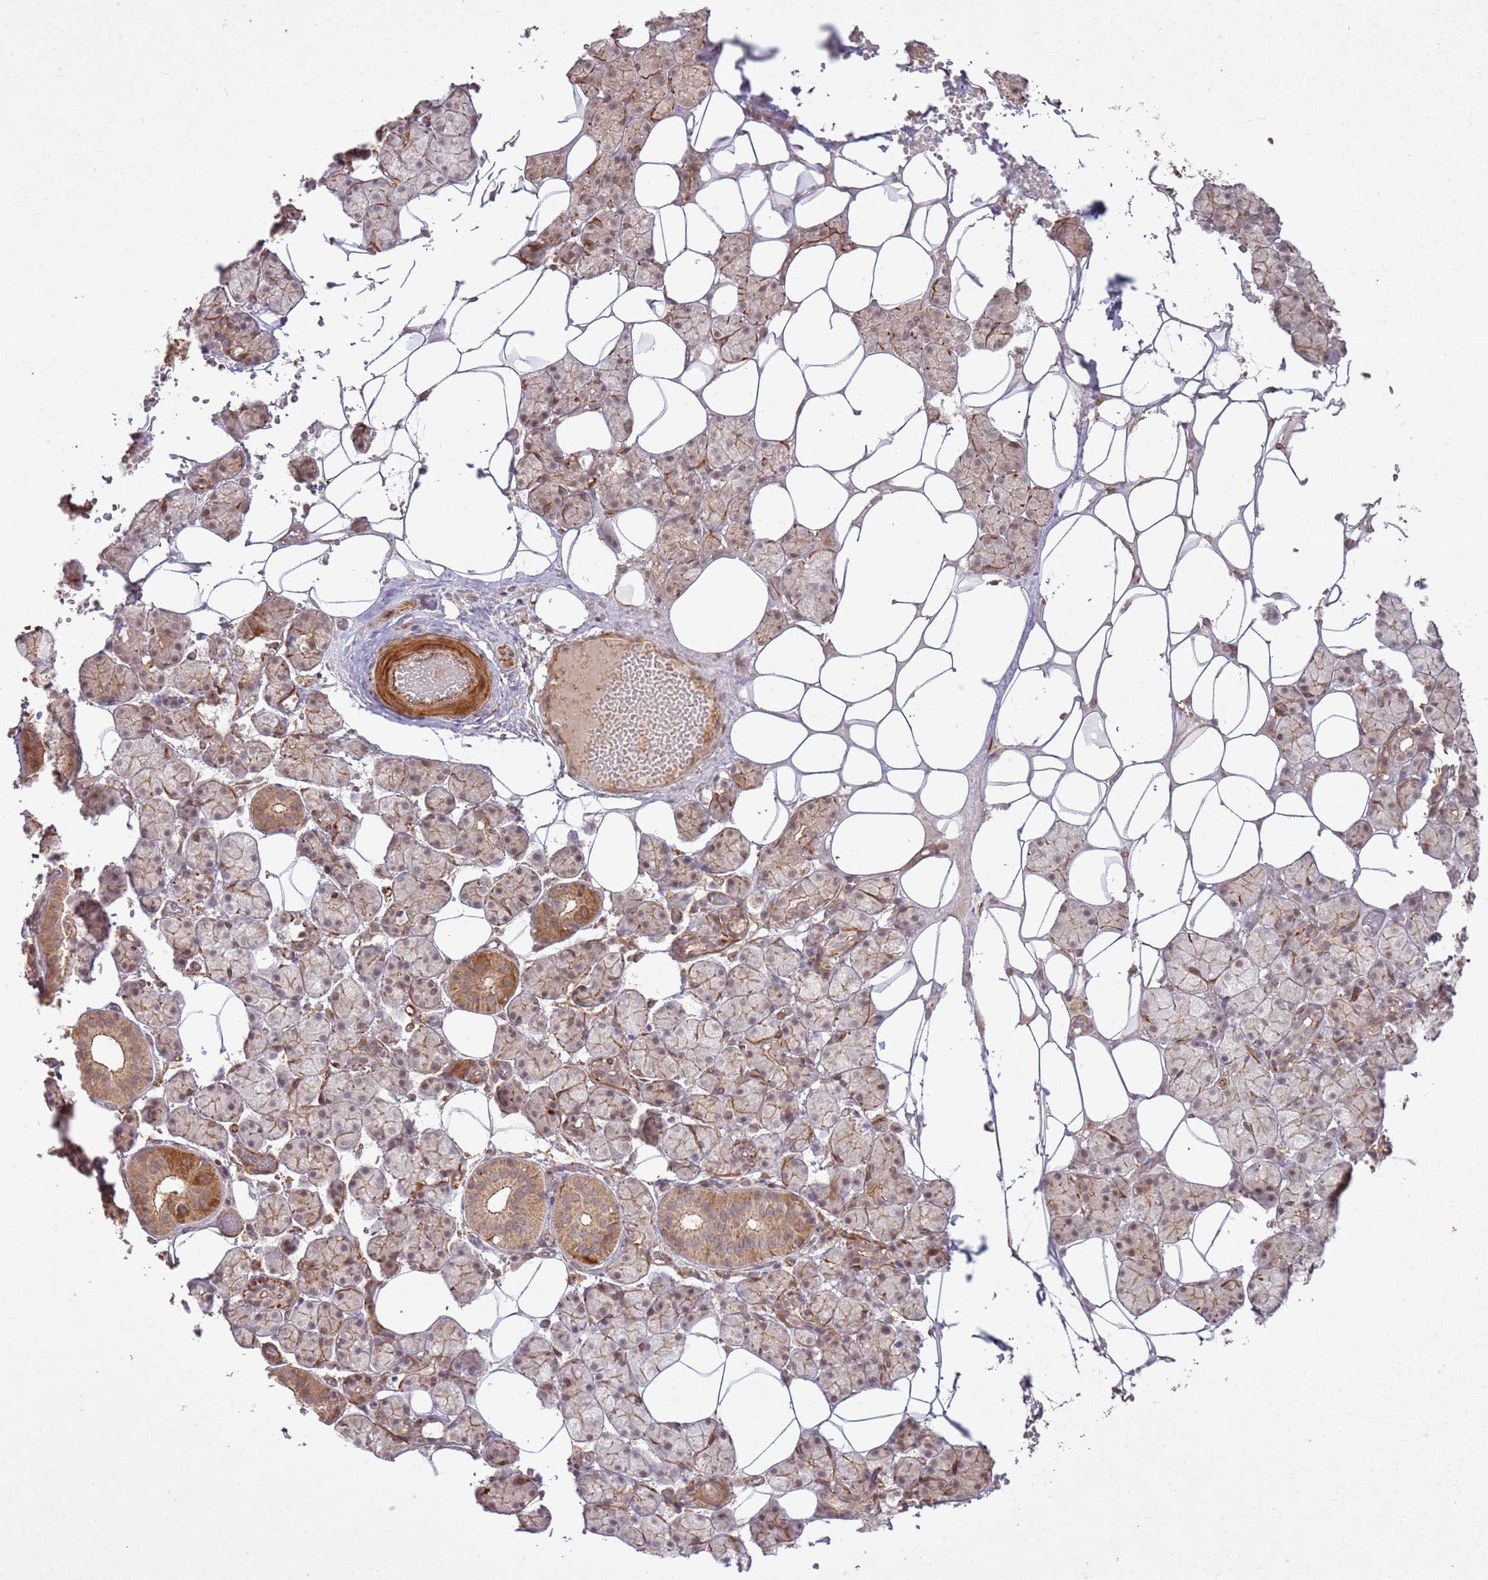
{"staining": {"intensity": "moderate", "quantity": "25%-75%", "location": "cytoplasmic/membranous"}, "tissue": "salivary gland", "cell_type": "Glandular cells", "image_type": "normal", "snomed": [{"axis": "morphology", "description": "Normal tissue, NOS"}, {"axis": "topography", "description": "Salivary gland"}], "caption": "Normal salivary gland exhibits moderate cytoplasmic/membranous expression in approximately 25%-75% of glandular cells.", "gene": "ZNF623", "patient": {"sex": "female", "age": 33}}